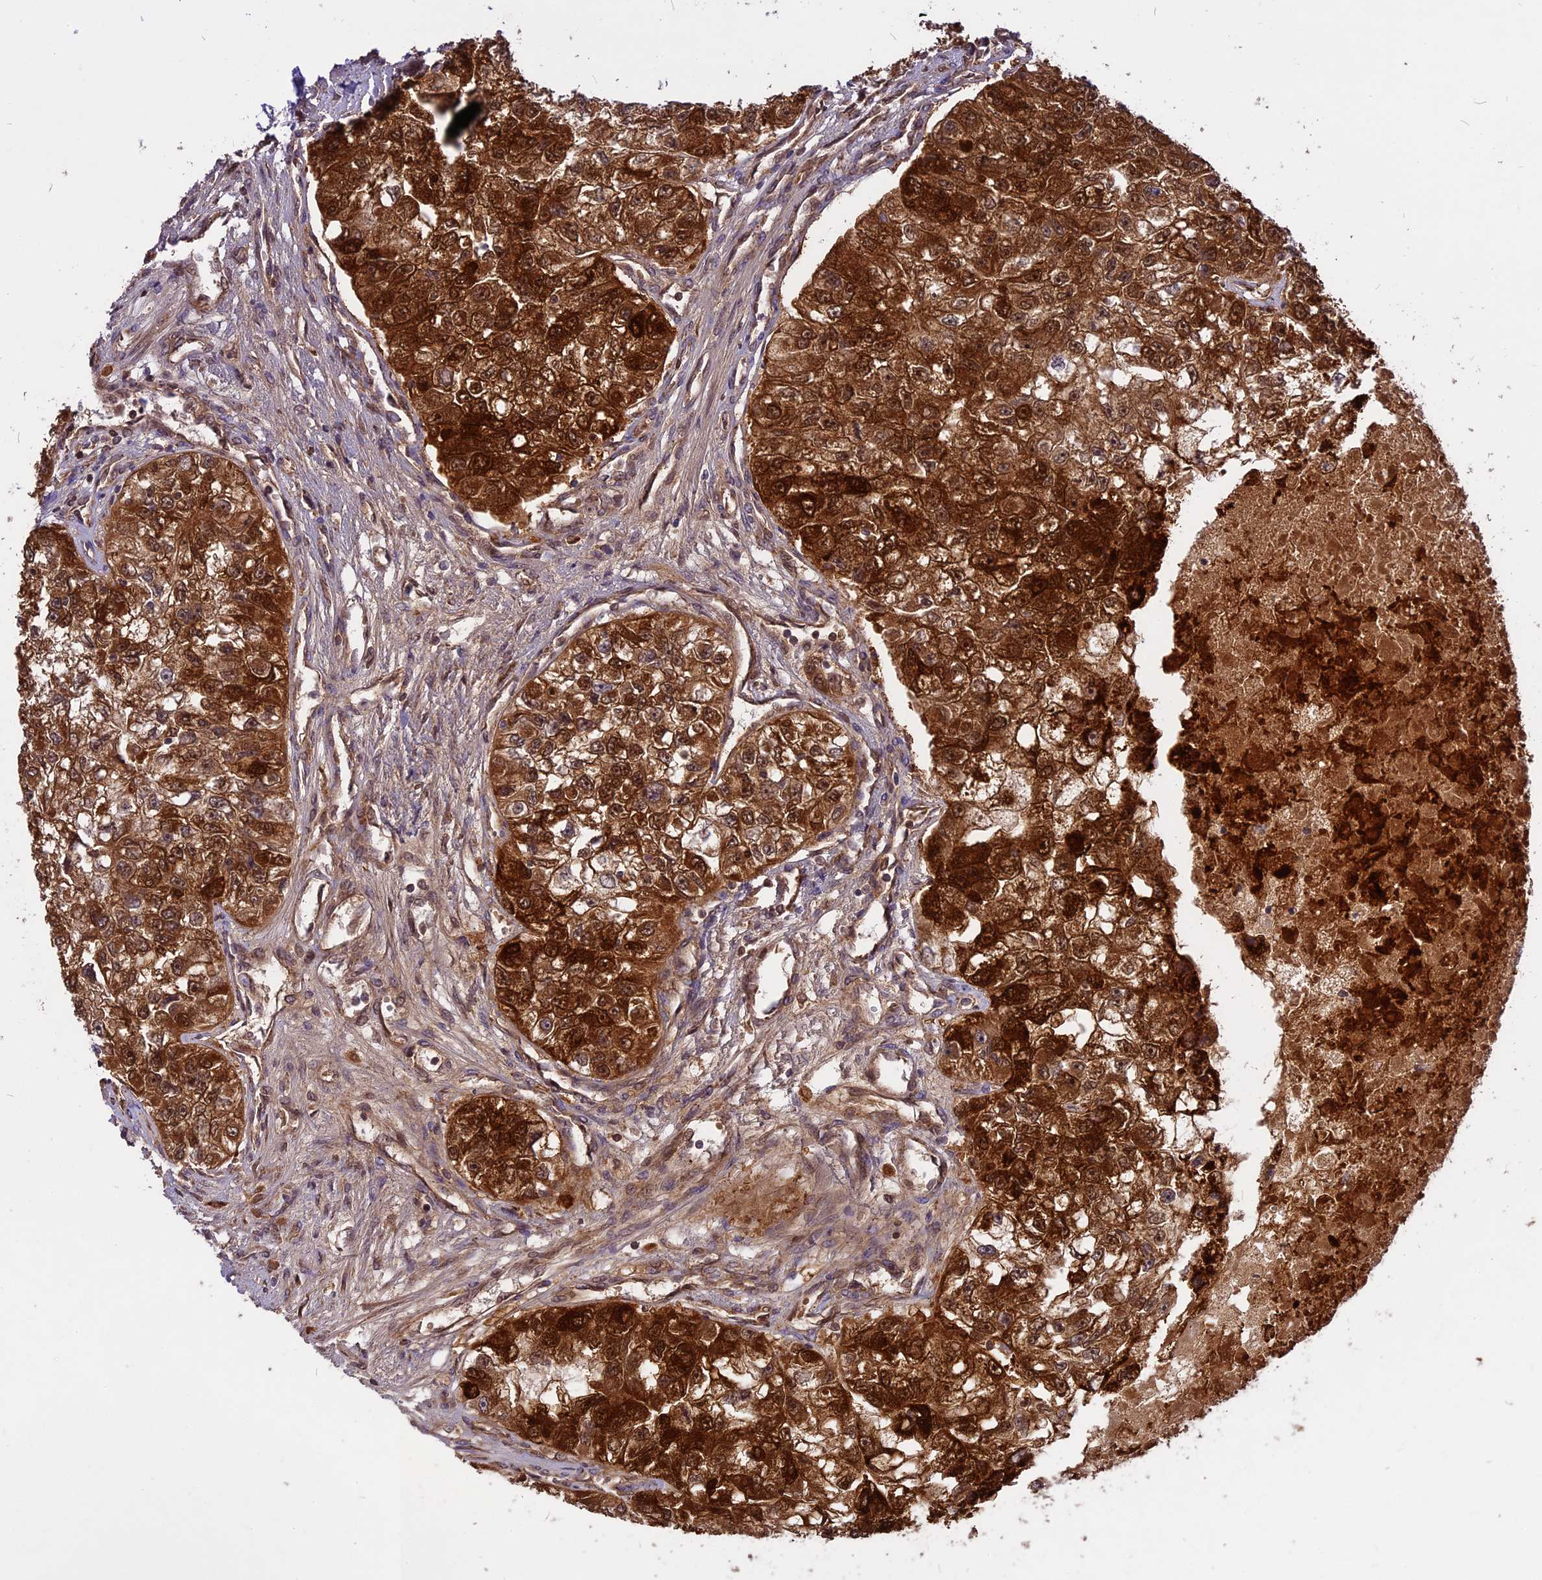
{"staining": {"intensity": "strong", "quantity": ">75%", "location": "cytoplasmic/membranous,nuclear"}, "tissue": "renal cancer", "cell_type": "Tumor cells", "image_type": "cancer", "snomed": [{"axis": "morphology", "description": "Adenocarcinoma, NOS"}, {"axis": "topography", "description": "Kidney"}], "caption": "Brown immunohistochemical staining in human renal cancer displays strong cytoplasmic/membranous and nuclear staining in about >75% of tumor cells.", "gene": "COX17", "patient": {"sex": "male", "age": 63}}